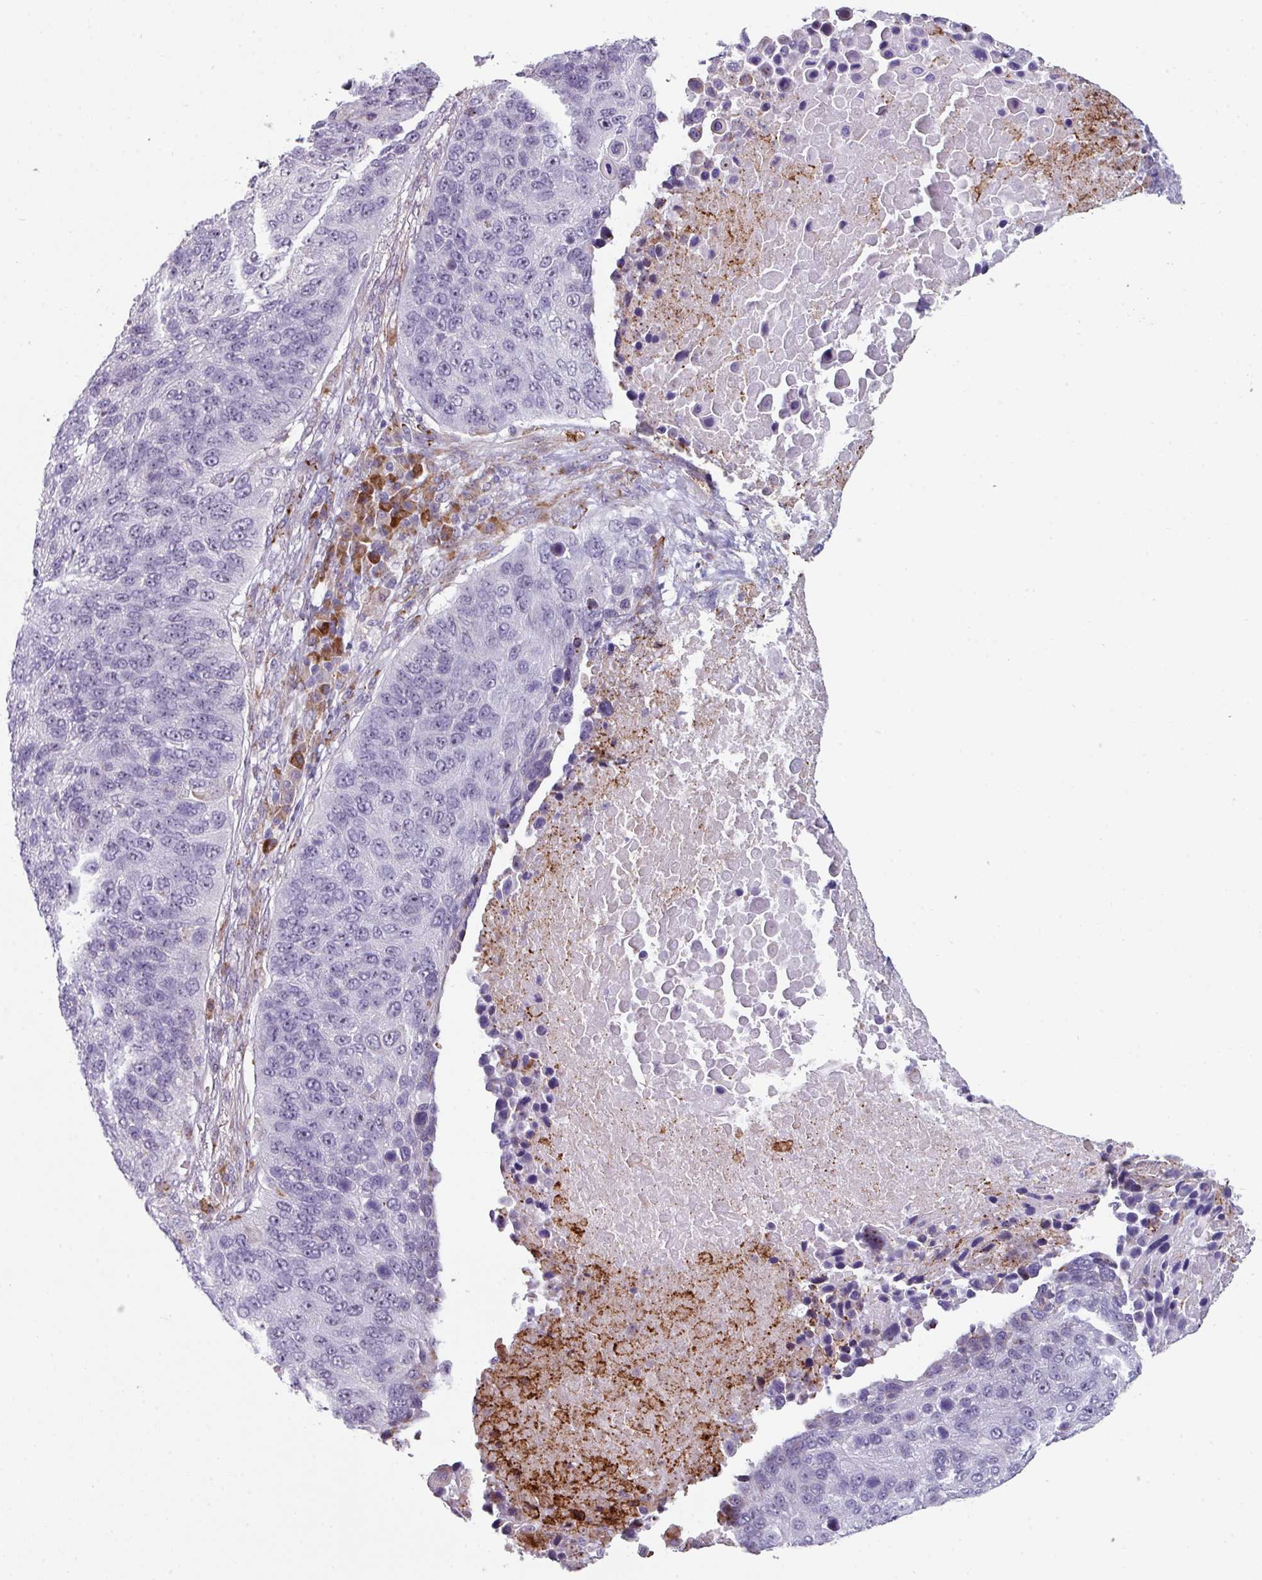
{"staining": {"intensity": "negative", "quantity": "none", "location": "none"}, "tissue": "lung cancer", "cell_type": "Tumor cells", "image_type": "cancer", "snomed": [{"axis": "morphology", "description": "Normal tissue, NOS"}, {"axis": "morphology", "description": "Squamous cell carcinoma, NOS"}, {"axis": "topography", "description": "Lymph node"}, {"axis": "topography", "description": "Lung"}], "caption": "The IHC image has no significant expression in tumor cells of lung cancer (squamous cell carcinoma) tissue.", "gene": "BMS1", "patient": {"sex": "male", "age": 66}}